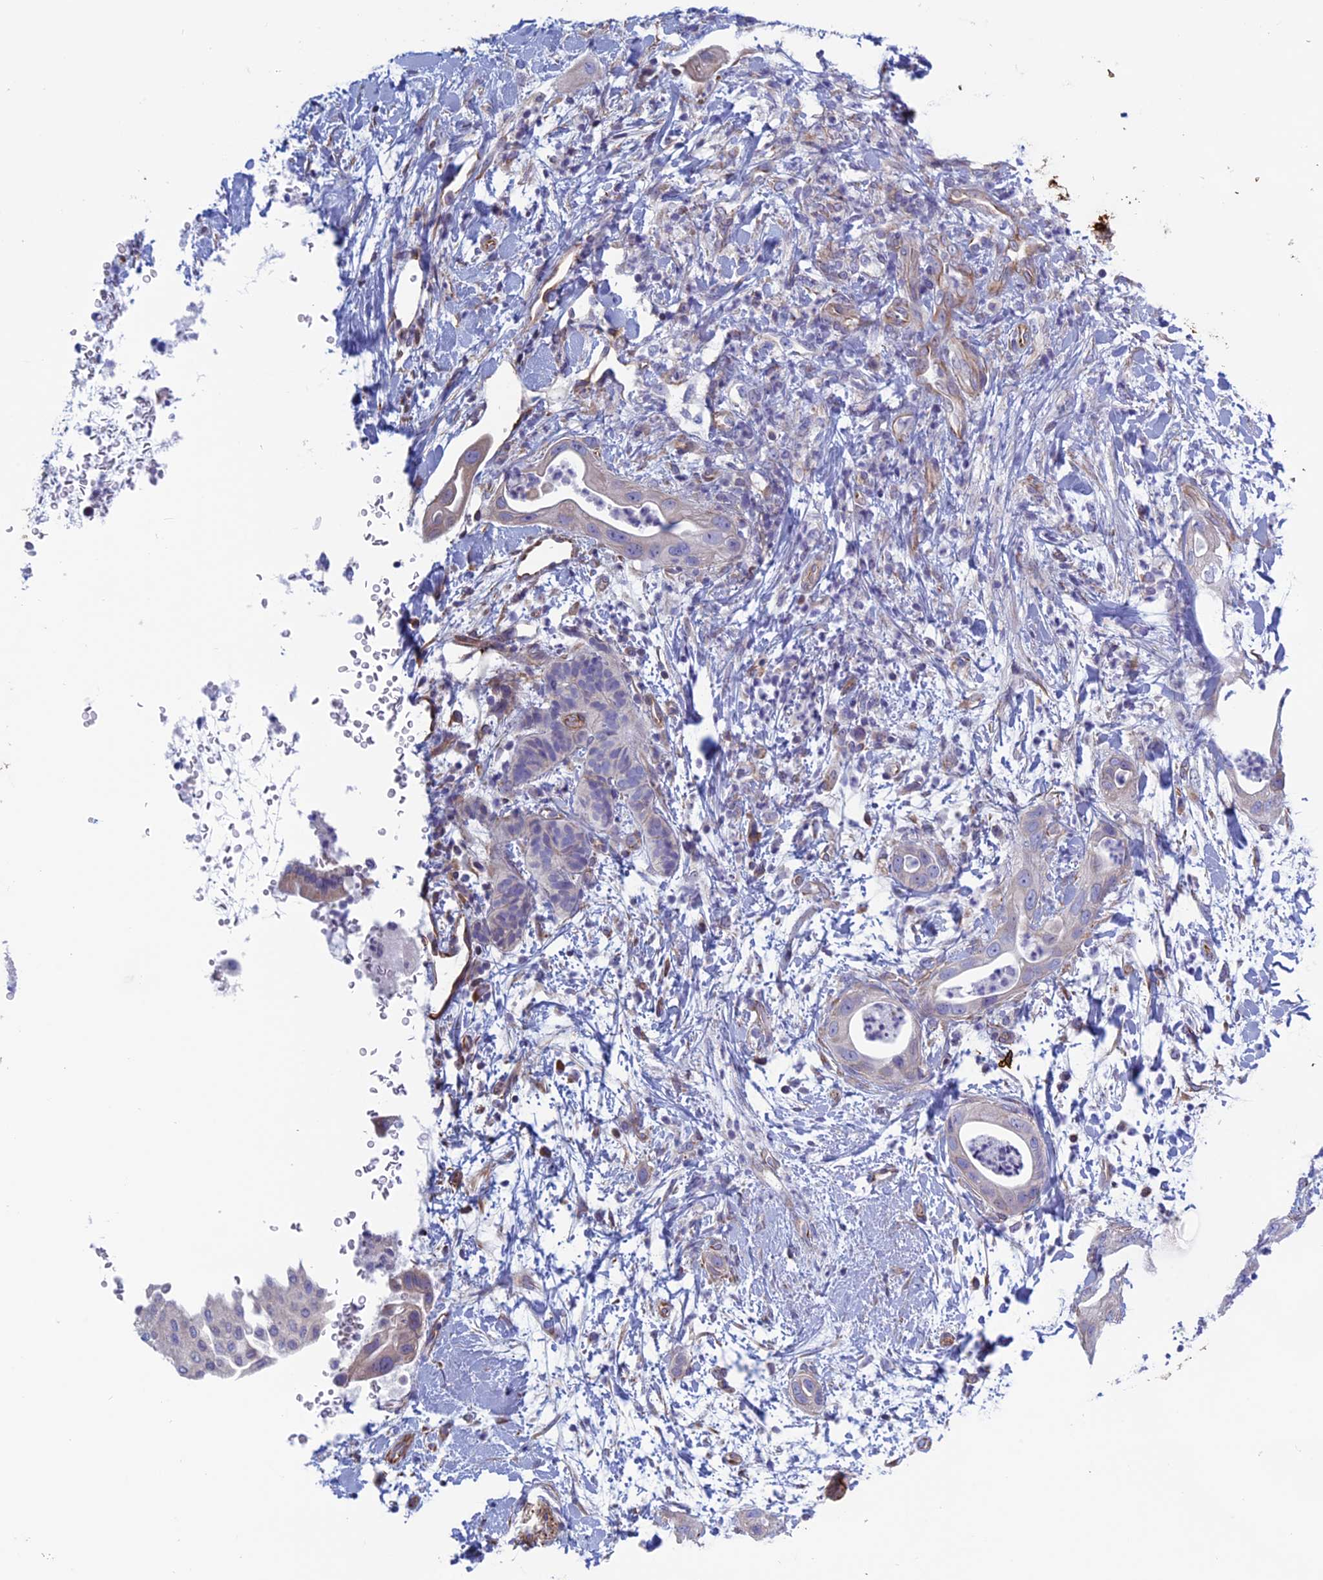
{"staining": {"intensity": "negative", "quantity": "none", "location": "none"}, "tissue": "pancreatic cancer", "cell_type": "Tumor cells", "image_type": "cancer", "snomed": [{"axis": "morphology", "description": "Adenocarcinoma, NOS"}, {"axis": "topography", "description": "Pancreas"}], "caption": "DAB (3,3'-diaminobenzidine) immunohistochemical staining of human pancreatic cancer (adenocarcinoma) displays no significant staining in tumor cells. Nuclei are stained in blue.", "gene": "BCL2L10", "patient": {"sex": "female", "age": 78}}